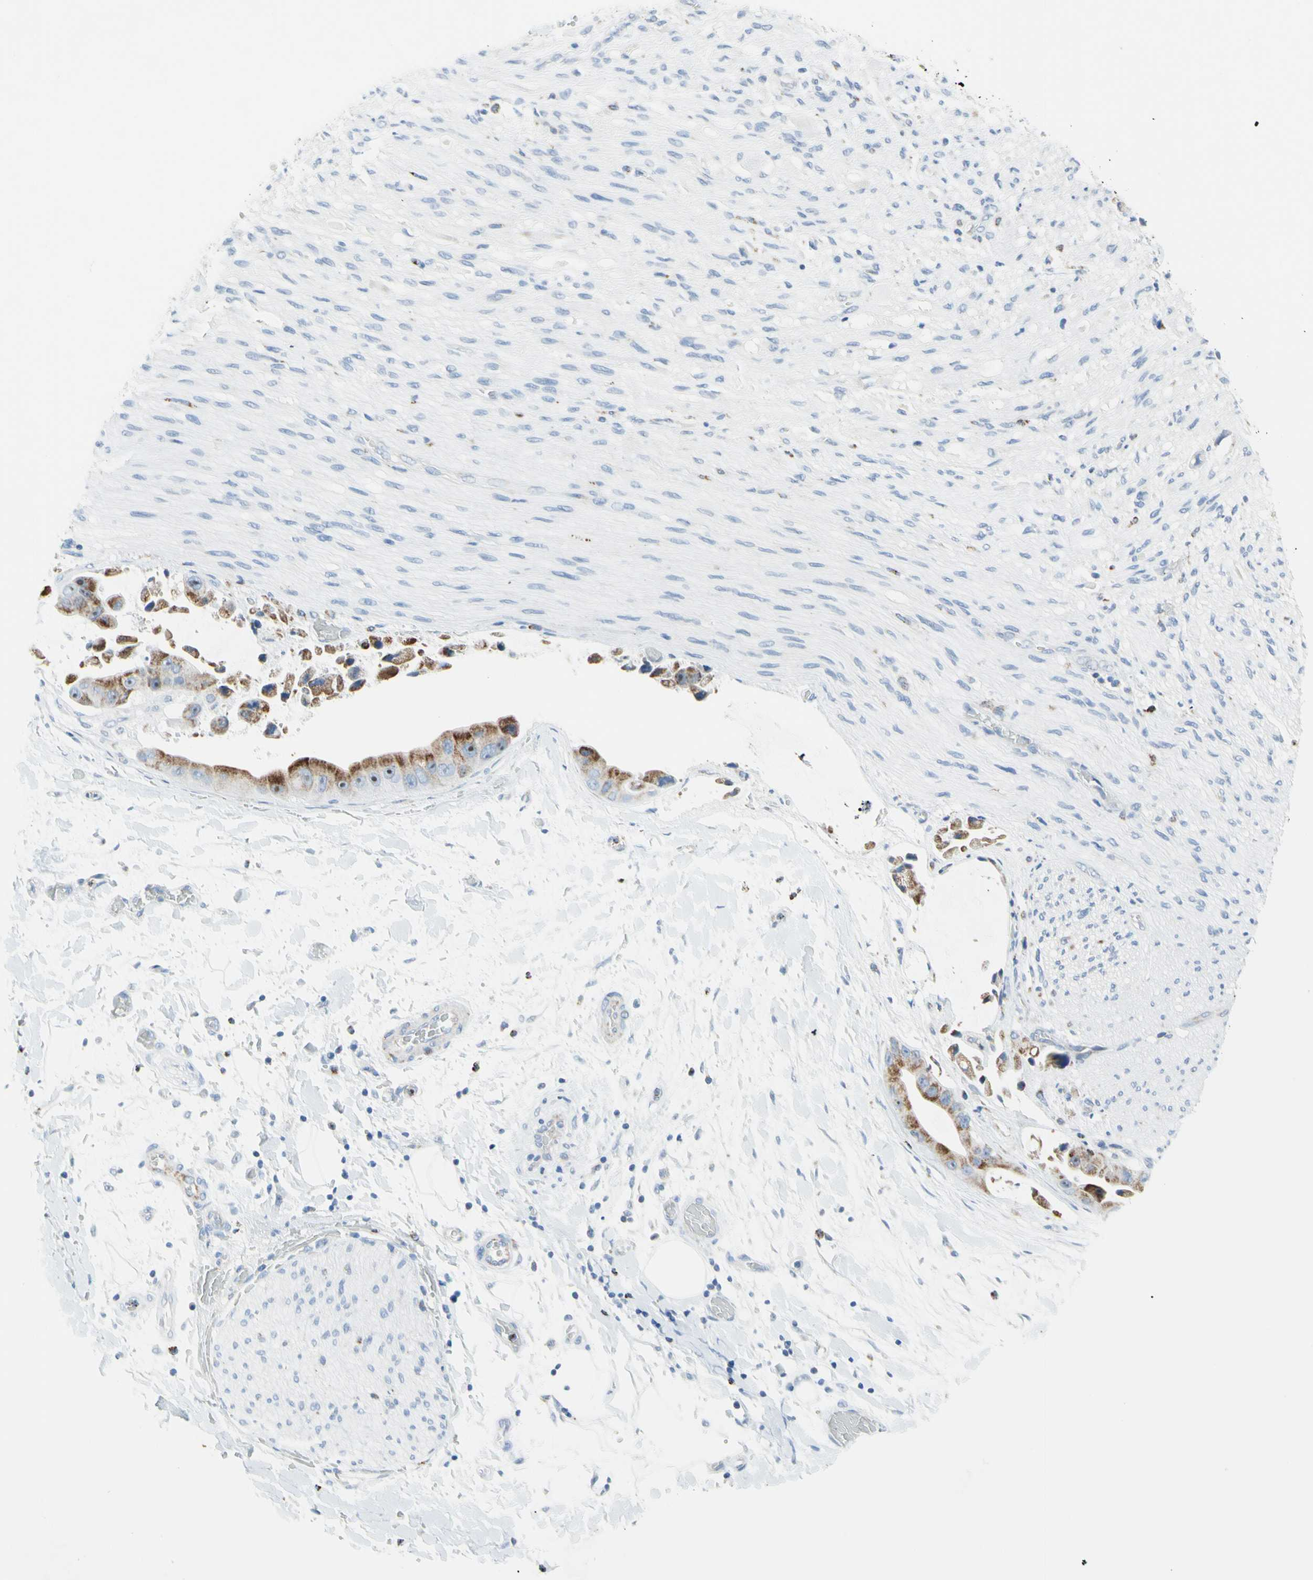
{"staining": {"intensity": "negative", "quantity": "none", "location": "none"}, "tissue": "adipose tissue", "cell_type": "Adipocytes", "image_type": "normal", "snomed": [{"axis": "morphology", "description": "Normal tissue, NOS"}, {"axis": "morphology", "description": "Cholangiocarcinoma"}, {"axis": "topography", "description": "Liver"}, {"axis": "topography", "description": "Peripheral nerve tissue"}], "caption": "Adipocytes show no significant expression in benign adipose tissue. (Brightfield microscopy of DAB immunohistochemistry (IHC) at high magnification).", "gene": "CYSLTR1", "patient": {"sex": "male", "age": 50}}